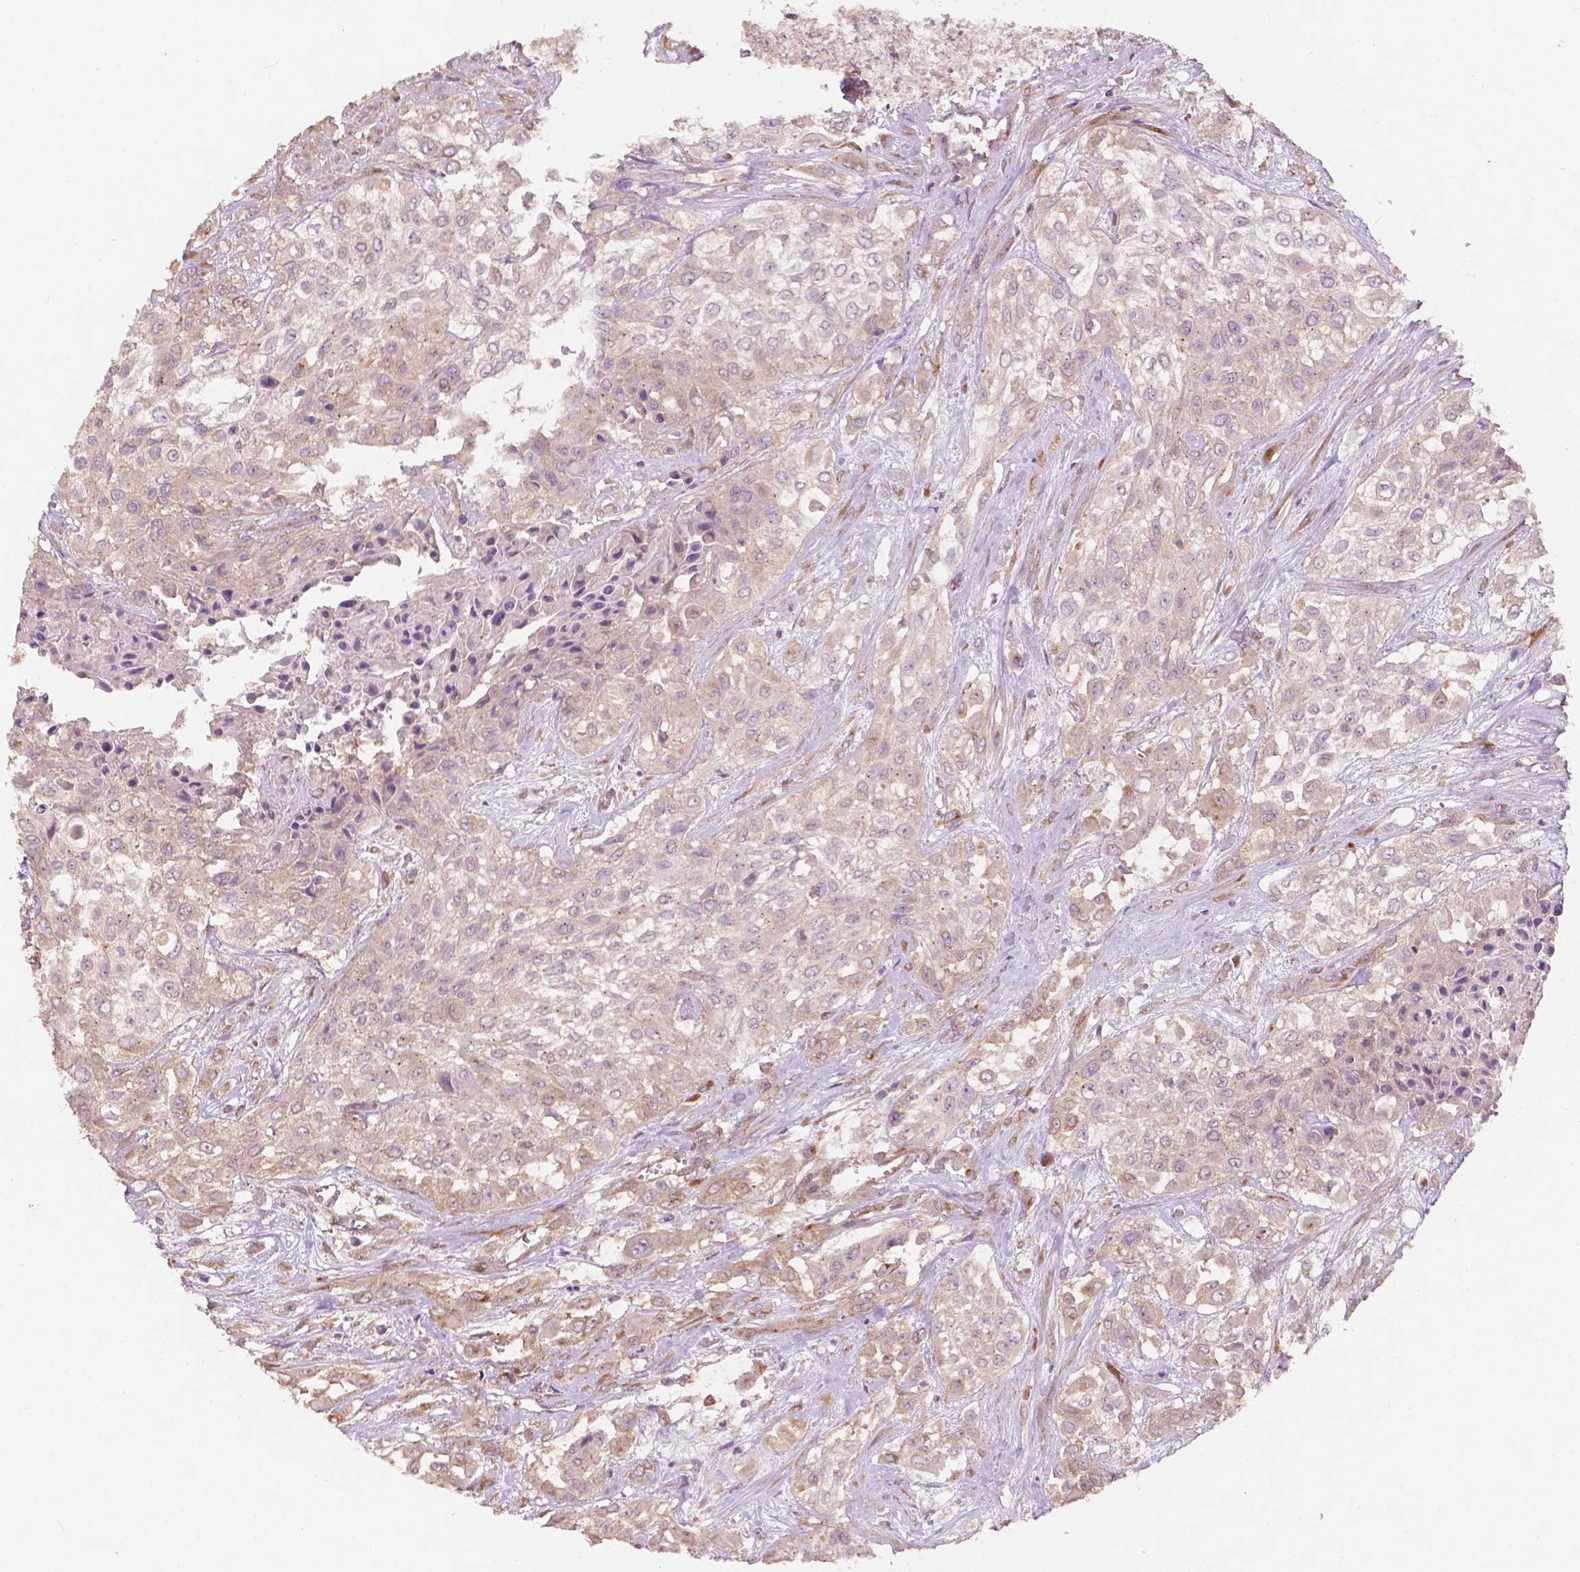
{"staining": {"intensity": "weak", "quantity": "25%-75%", "location": "cytoplasmic/membranous"}, "tissue": "urothelial cancer", "cell_type": "Tumor cells", "image_type": "cancer", "snomed": [{"axis": "morphology", "description": "Urothelial carcinoma, High grade"}, {"axis": "topography", "description": "Urinary bladder"}], "caption": "Protein staining of urothelial carcinoma (high-grade) tissue demonstrates weak cytoplasmic/membranous staining in approximately 25%-75% of tumor cells.", "gene": "CHPT1", "patient": {"sex": "male", "age": 57}}